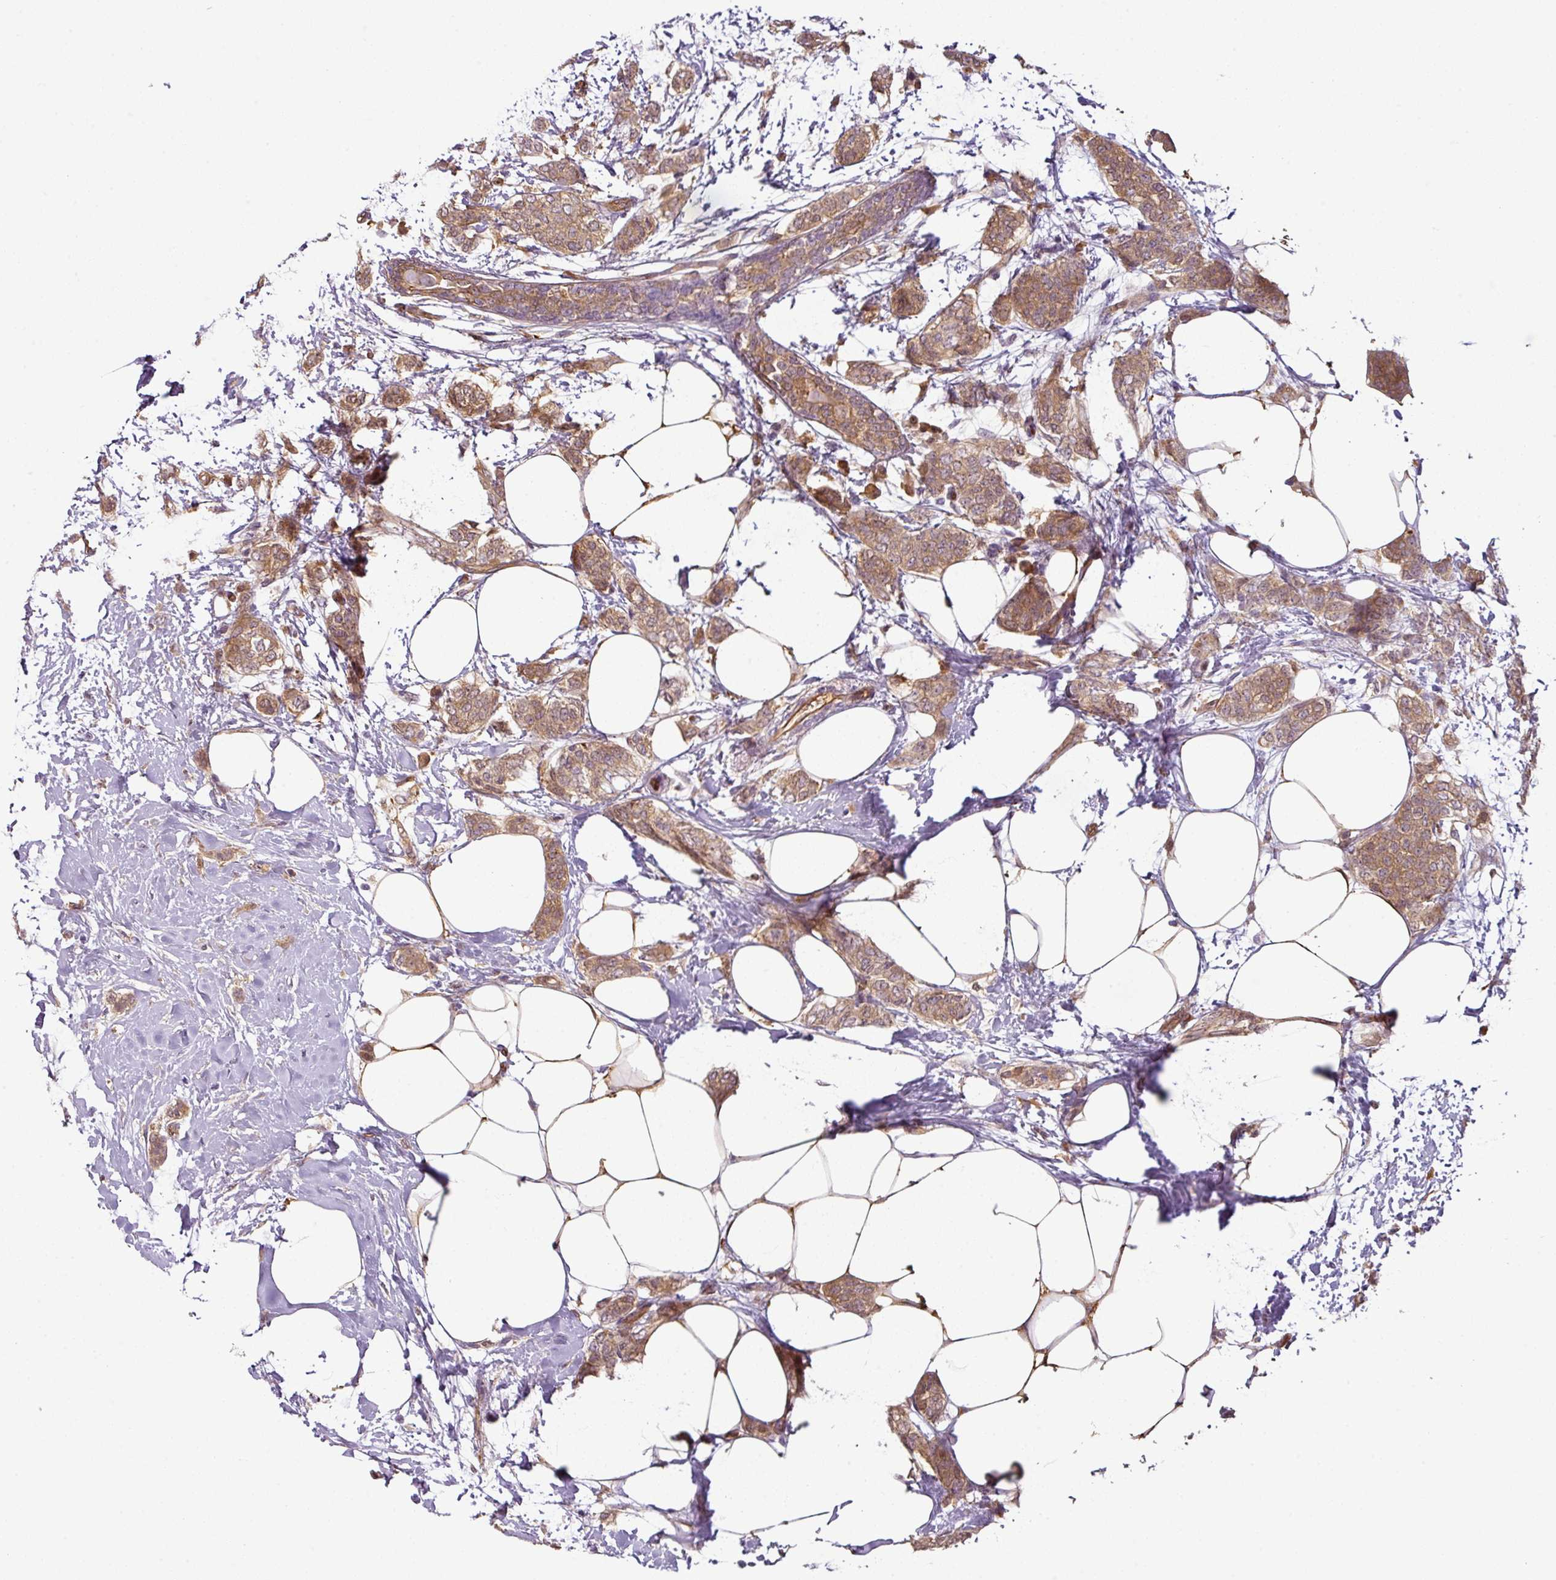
{"staining": {"intensity": "moderate", "quantity": ">75%", "location": "cytoplasmic/membranous"}, "tissue": "breast cancer", "cell_type": "Tumor cells", "image_type": "cancer", "snomed": [{"axis": "morphology", "description": "Duct carcinoma"}, {"axis": "topography", "description": "Breast"}], "caption": "This is a histology image of IHC staining of breast intraductal carcinoma, which shows moderate staining in the cytoplasmic/membranous of tumor cells.", "gene": "ANKRD18A", "patient": {"sex": "female", "age": 72}}